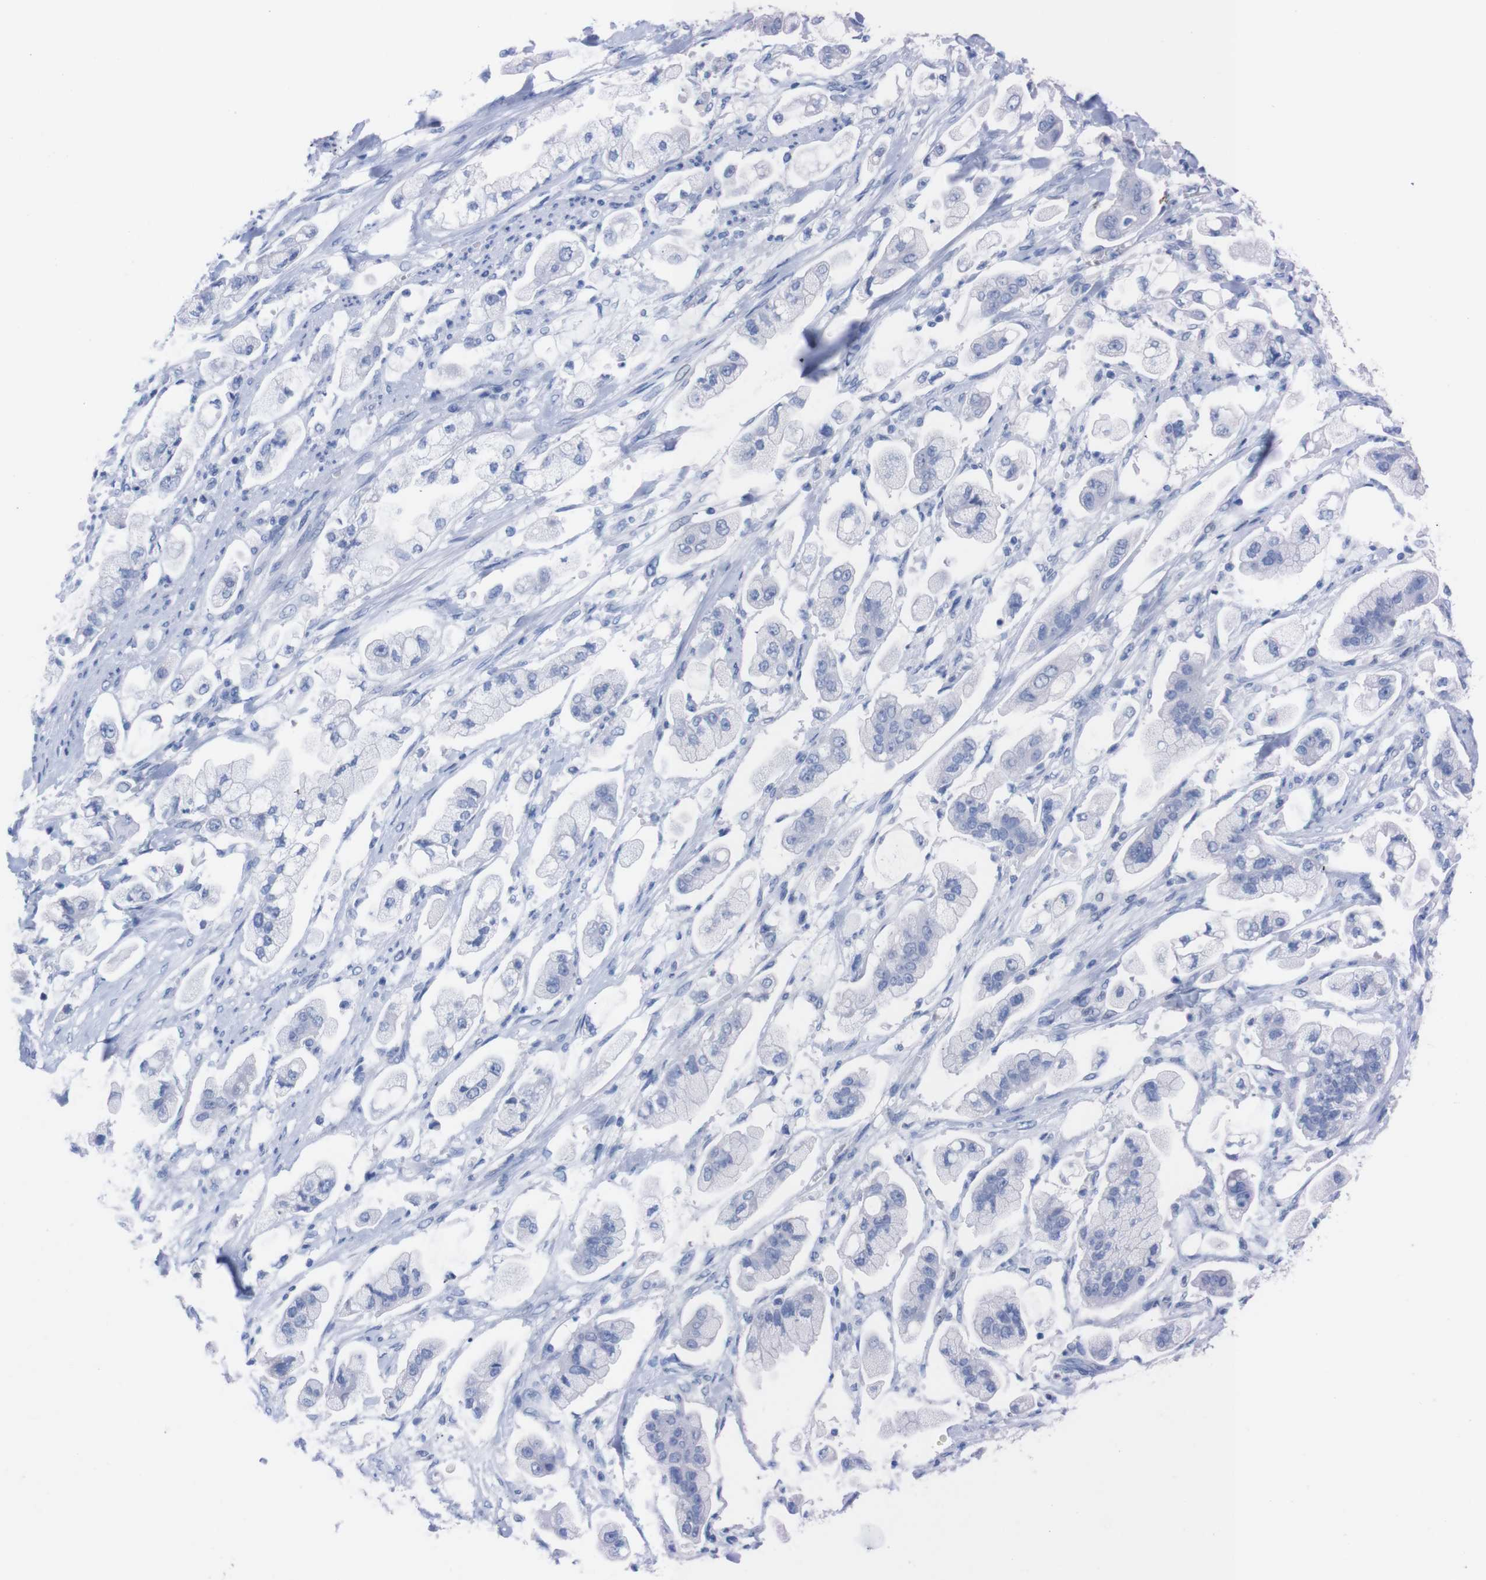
{"staining": {"intensity": "negative", "quantity": "none", "location": "none"}, "tissue": "stomach cancer", "cell_type": "Tumor cells", "image_type": "cancer", "snomed": [{"axis": "morphology", "description": "Adenocarcinoma, NOS"}, {"axis": "topography", "description": "Stomach"}], "caption": "Tumor cells are negative for protein expression in human adenocarcinoma (stomach).", "gene": "P2RY12", "patient": {"sex": "male", "age": 62}}